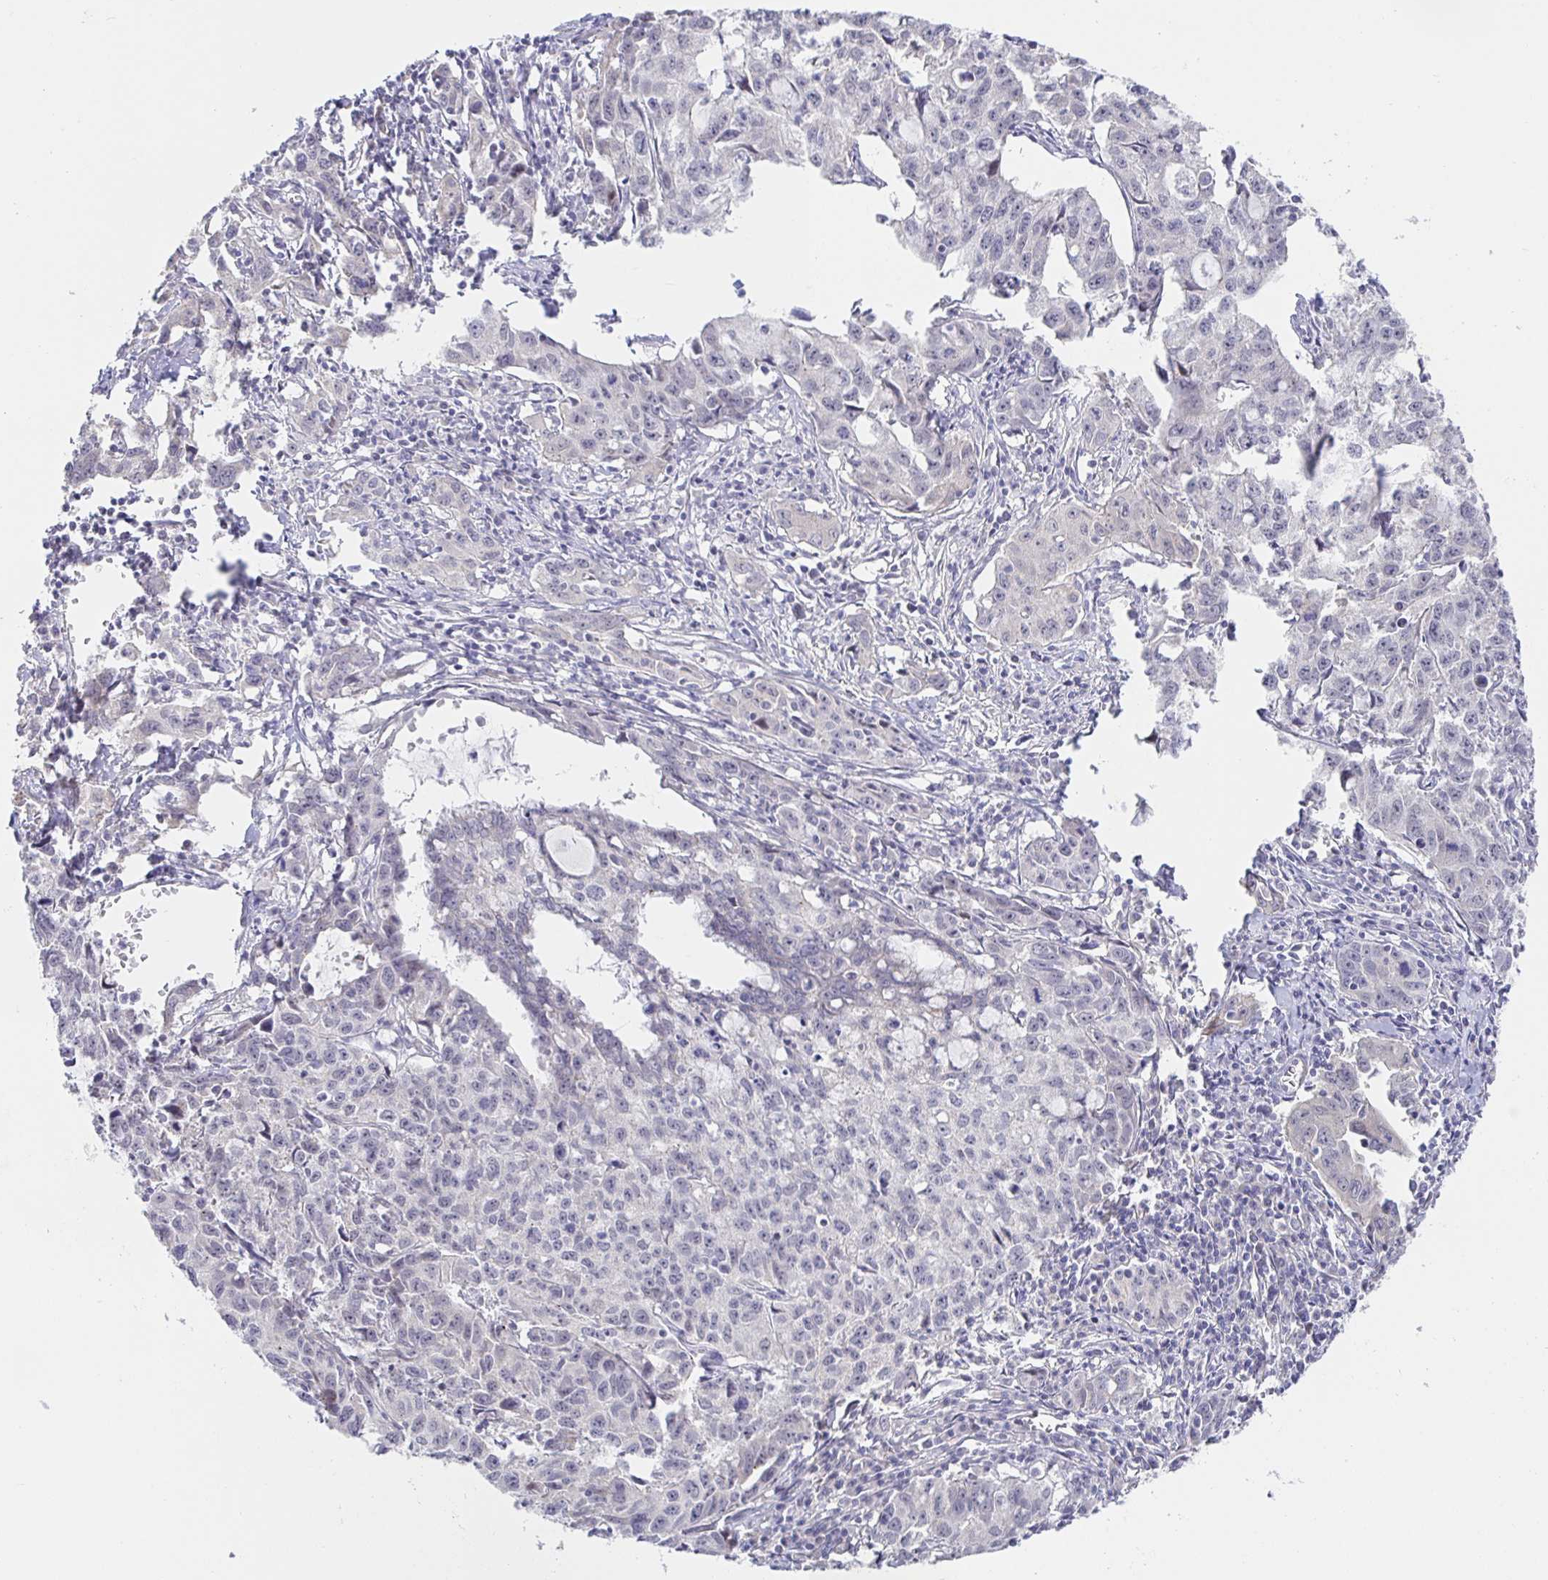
{"staining": {"intensity": "negative", "quantity": "none", "location": "none"}, "tissue": "cervical cancer", "cell_type": "Tumor cells", "image_type": "cancer", "snomed": [{"axis": "morphology", "description": "Squamous cell carcinoma, NOS"}, {"axis": "topography", "description": "Cervix"}], "caption": "The histopathology image reveals no significant staining in tumor cells of cervical cancer. The staining is performed using DAB brown chromogen with nuclei counter-stained in using hematoxylin.", "gene": "CIT", "patient": {"sex": "female", "age": 28}}